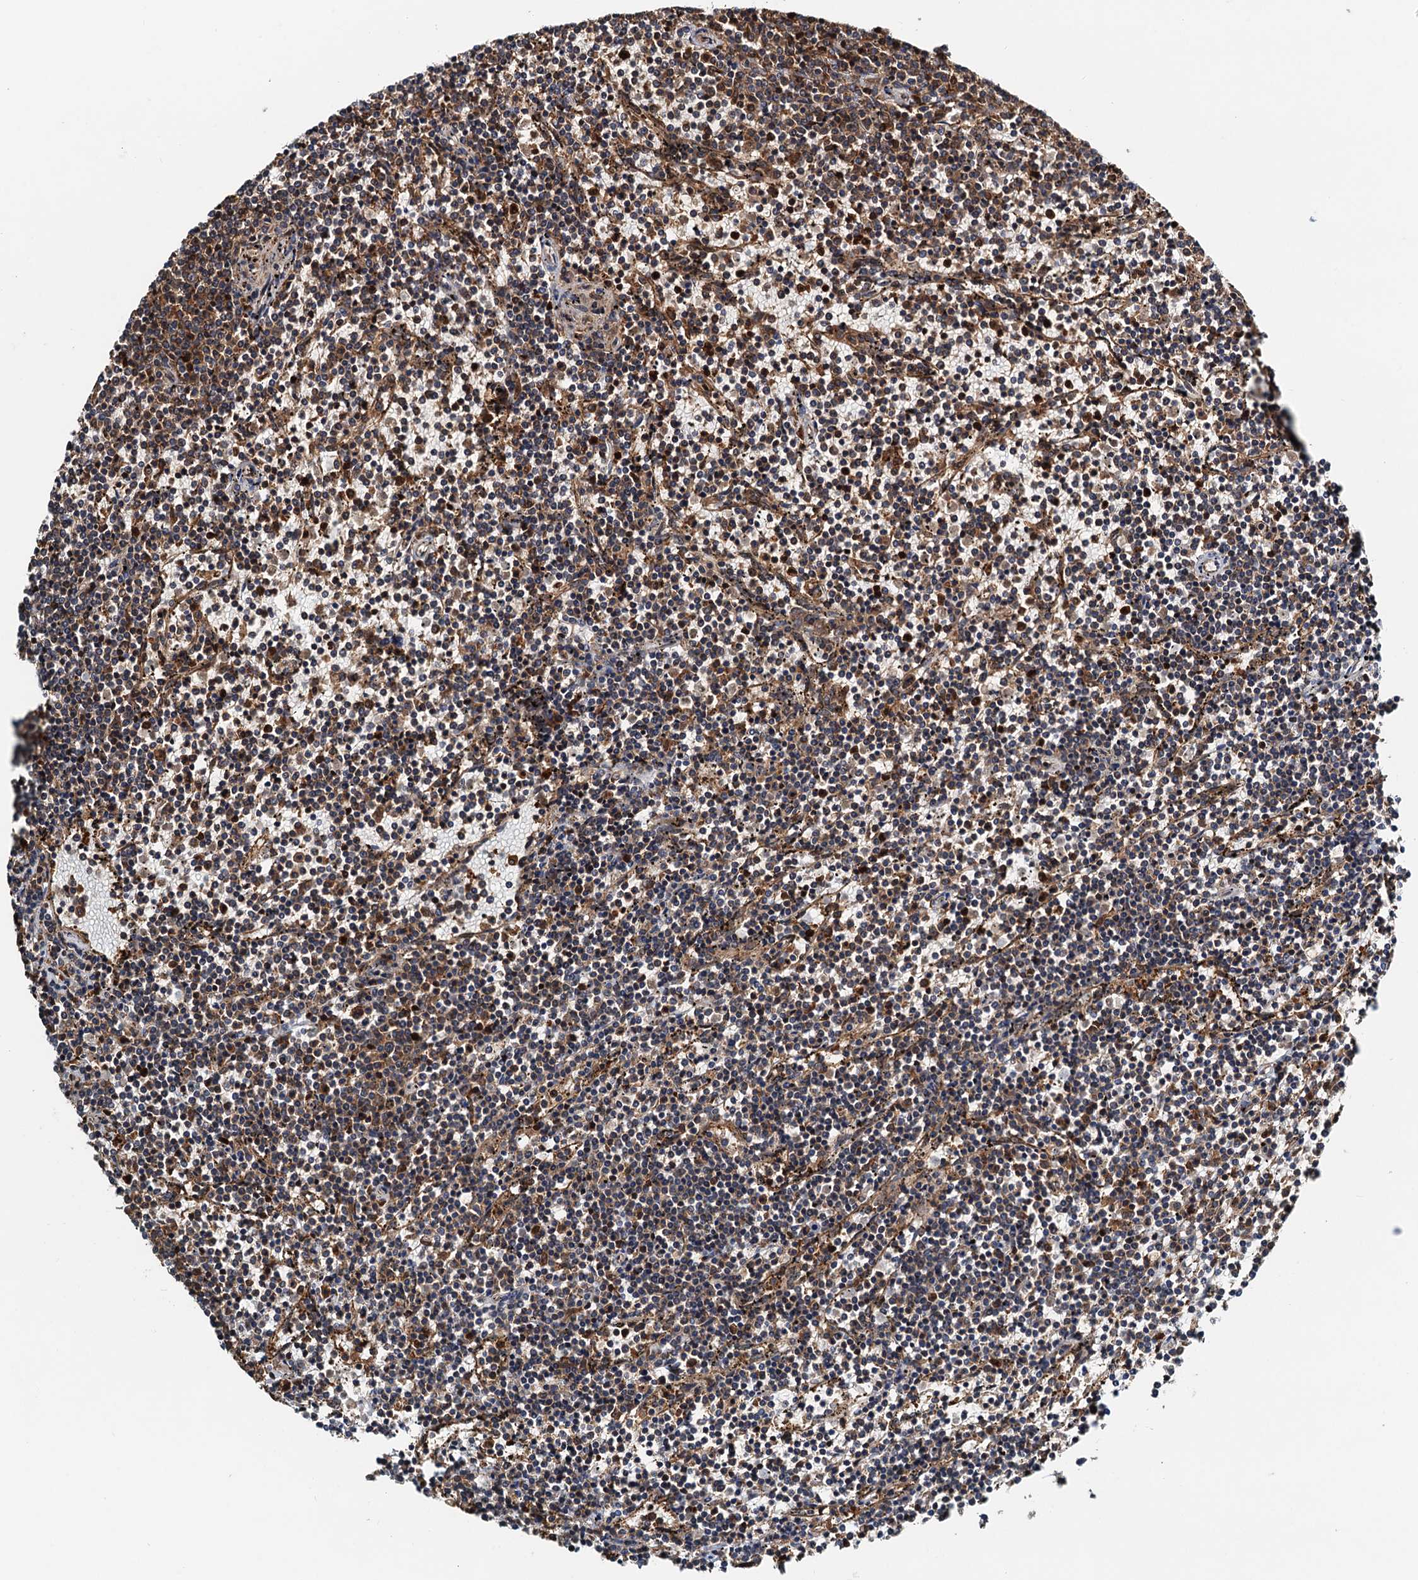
{"staining": {"intensity": "moderate", "quantity": "25%-75%", "location": "cytoplasmic/membranous"}, "tissue": "lymphoma", "cell_type": "Tumor cells", "image_type": "cancer", "snomed": [{"axis": "morphology", "description": "Malignant lymphoma, non-Hodgkin's type, Low grade"}, {"axis": "topography", "description": "Spleen"}], "caption": "This photomicrograph shows immunohistochemistry staining of human low-grade malignant lymphoma, non-Hodgkin's type, with medium moderate cytoplasmic/membranous staining in about 25%-75% of tumor cells.", "gene": "USP6NL", "patient": {"sex": "female", "age": 50}}